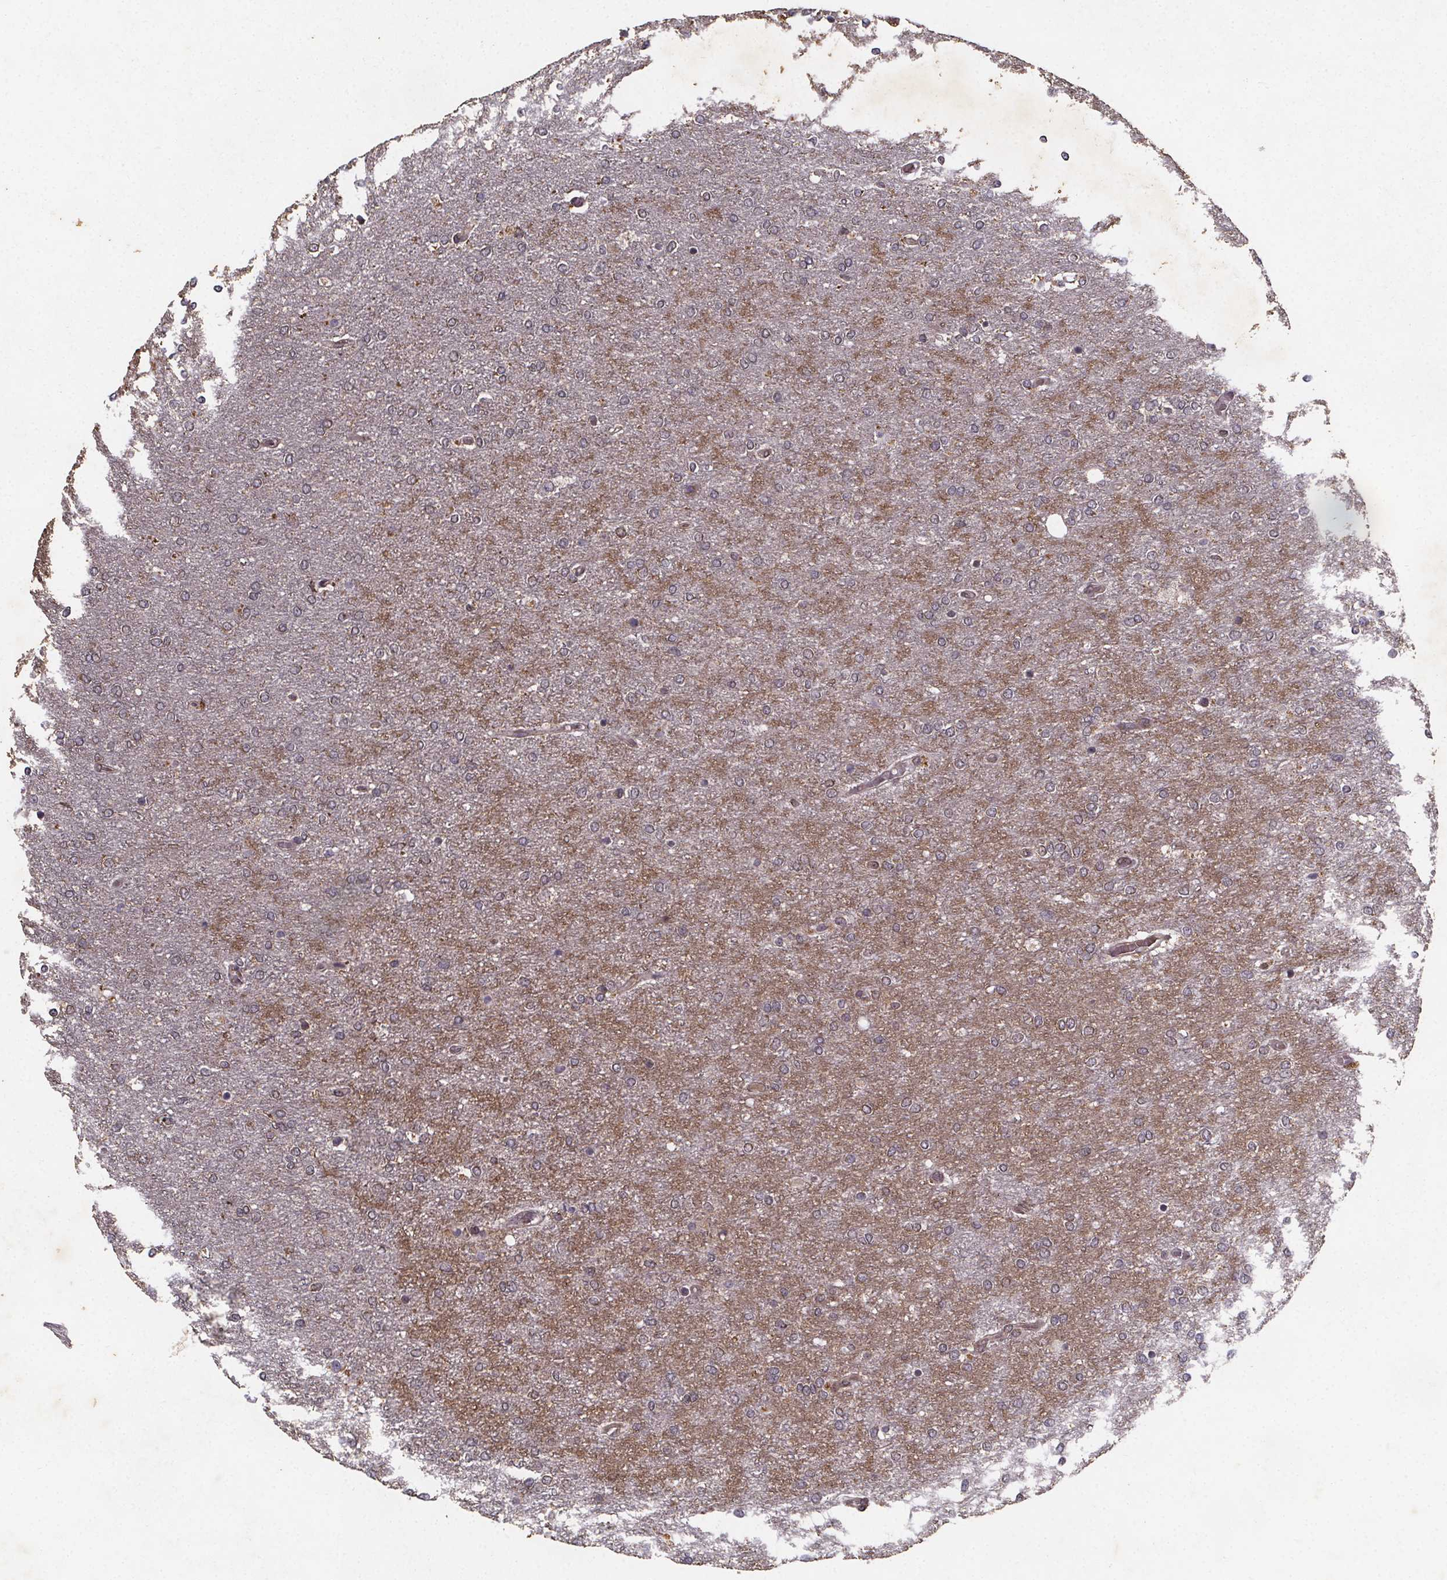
{"staining": {"intensity": "weak", "quantity": "<25%", "location": "cytoplasmic/membranous"}, "tissue": "glioma", "cell_type": "Tumor cells", "image_type": "cancer", "snomed": [{"axis": "morphology", "description": "Glioma, malignant, High grade"}, {"axis": "topography", "description": "Brain"}], "caption": "A high-resolution micrograph shows IHC staining of glioma, which demonstrates no significant positivity in tumor cells.", "gene": "PIERCE2", "patient": {"sex": "female", "age": 61}}